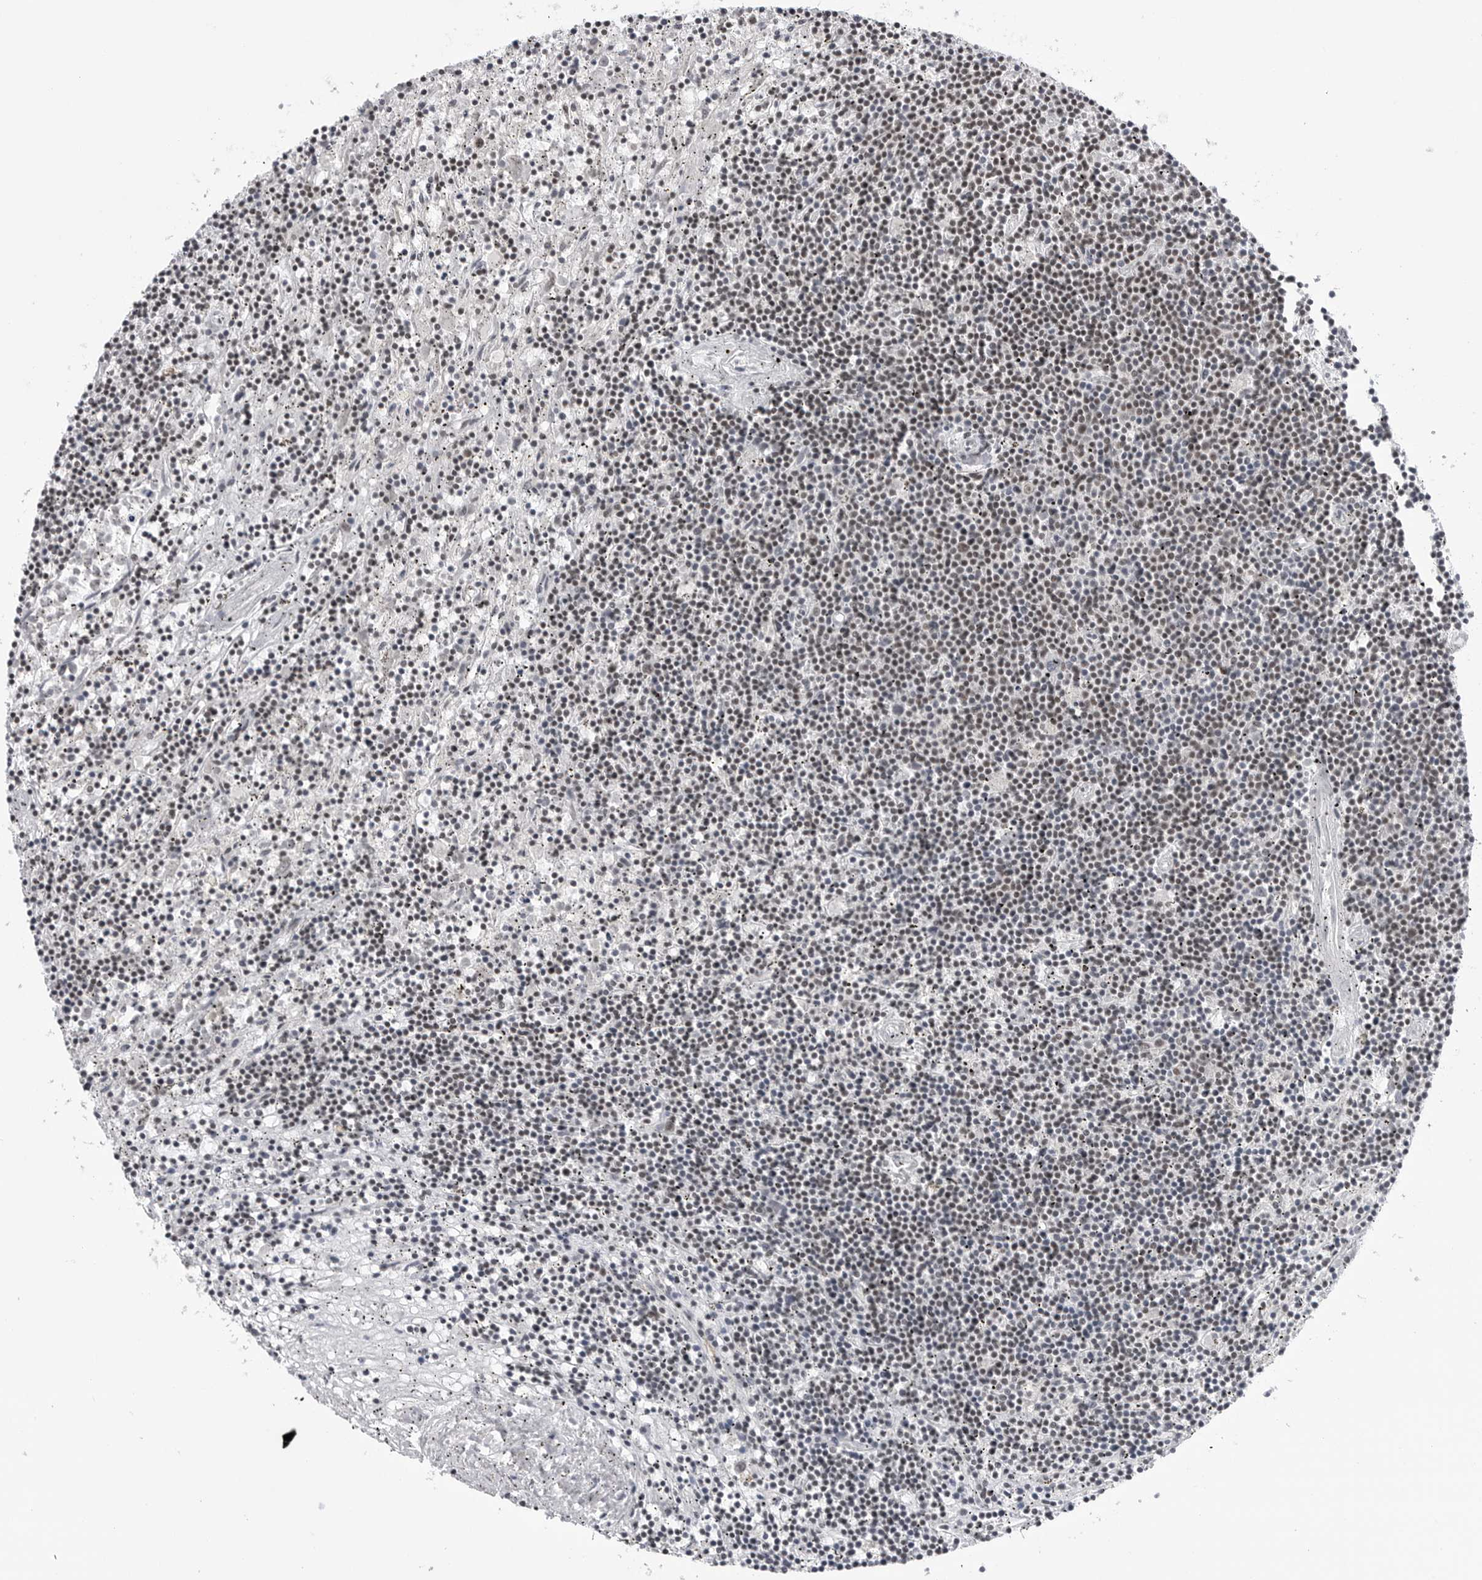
{"staining": {"intensity": "negative", "quantity": "none", "location": "none"}, "tissue": "lymphoma", "cell_type": "Tumor cells", "image_type": "cancer", "snomed": [{"axis": "morphology", "description": "Malignant lymphoma, non-Hodgkin's type, Low grade"}, {"axis": "topography", "description": "Spleen"}], "caption": "There is no significant staining in tumor cells of low-grade malignant lymphoma, non-Hodgkin's type.", "gene": "TRIM66", "patient": {"sex": "male", "age": 76}}